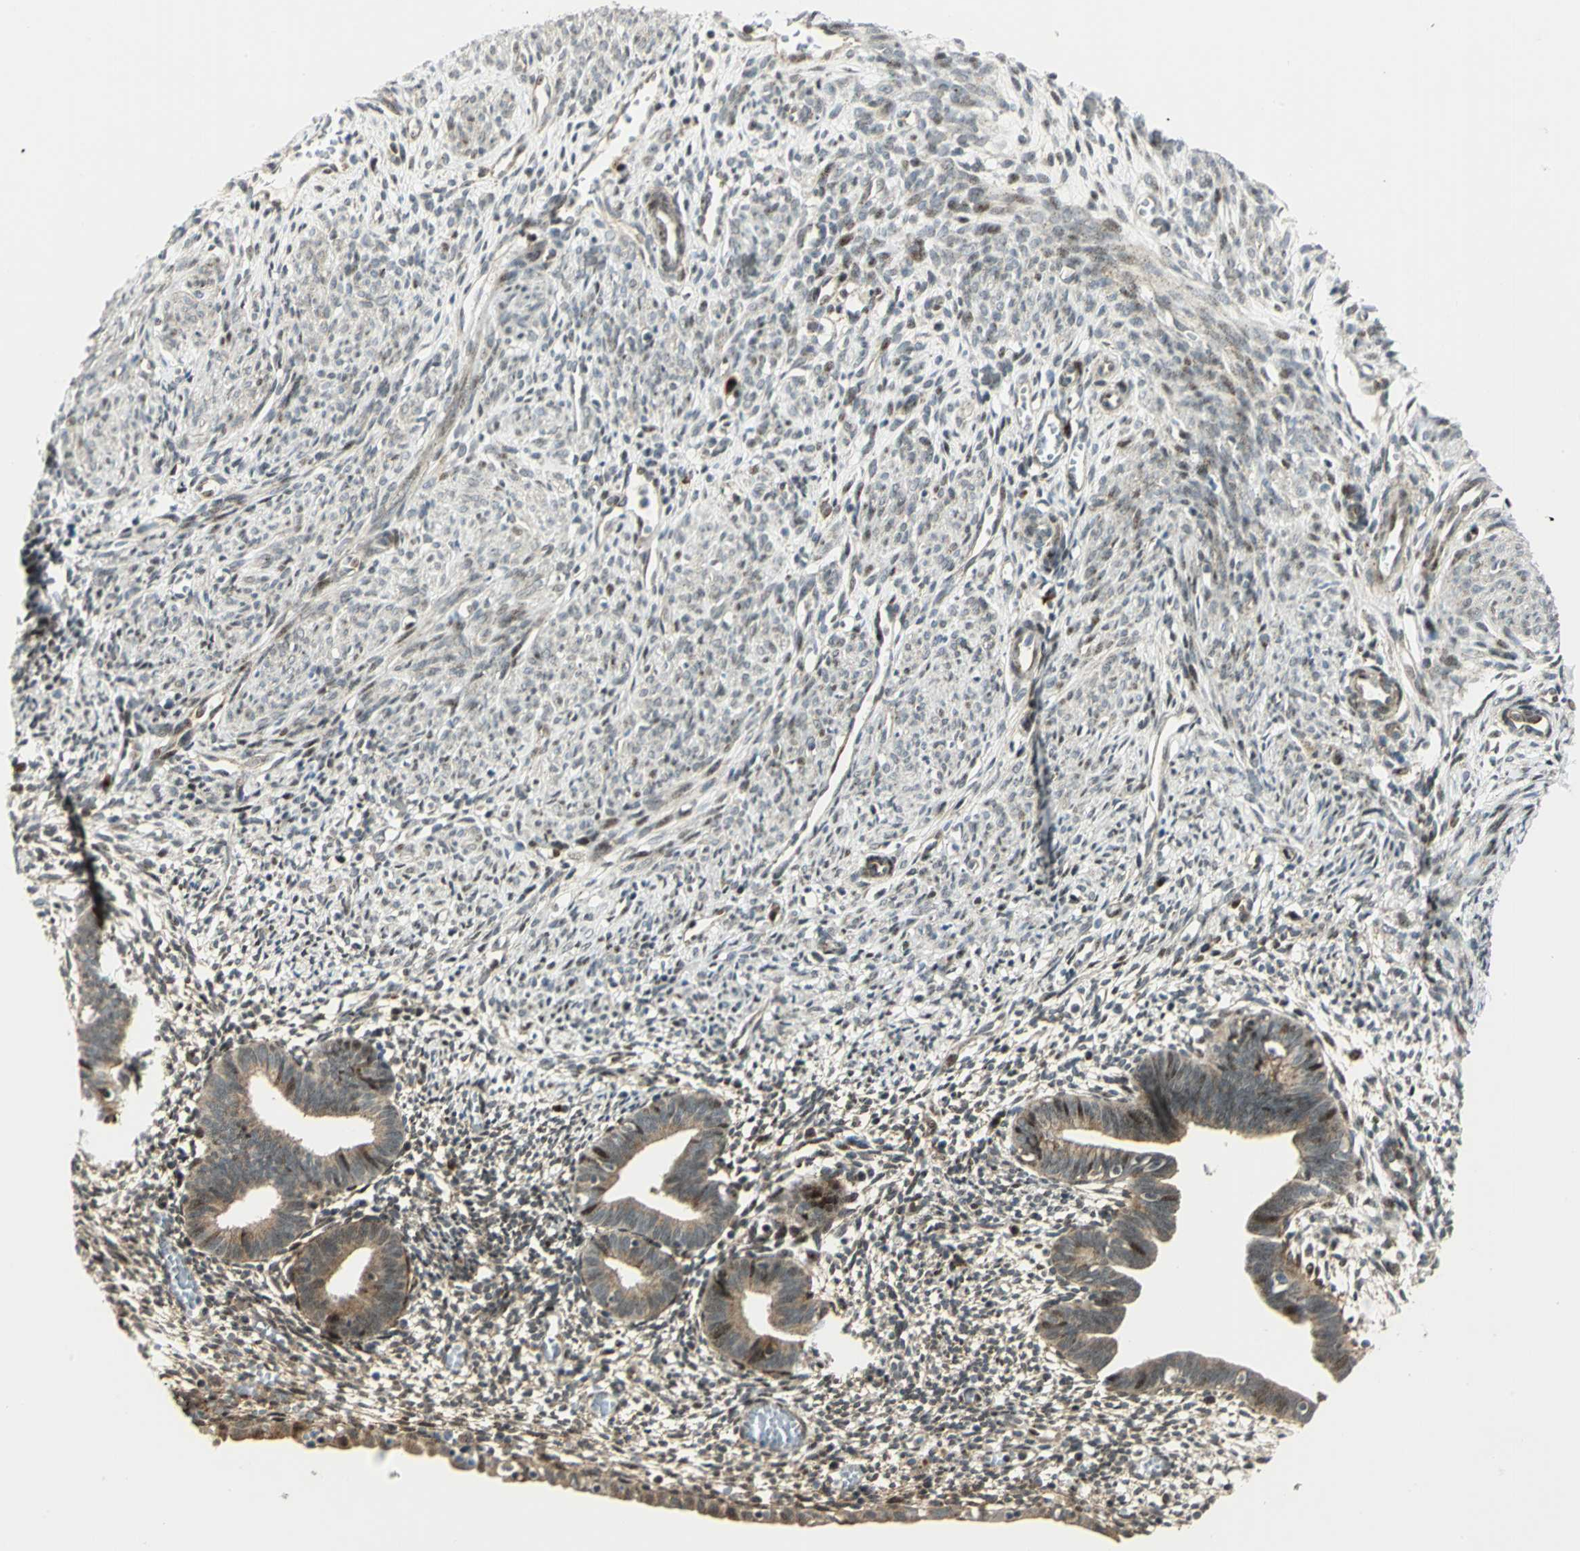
{"staining": {"intensity": "moderate", "quantity": ">75%", "location": "cytoplasmic/membranous,nuclear"}, "tissue": "endometrium", "cell_type": "Cells in endometrial stroma", "image_type": "normal", "snomed": [{"axis": "morphology", "description": "Normal tissue, NOS"}, {"axis": "morphology", "description": "Atrophy, NOS"}, {"axis": "topography", "description": "Uterus"}, {"axis": "topography", "description": "Endometrium"}], "caption": "This is a histology image of IHC staining of unremarkable endometrium, which shows moderate expression in the cytoplasmic/membranous,nuclear of cells in endometrial stroma.", "gene": "ATP6V1A", "patient": {"sex": "female", "age": 68}}